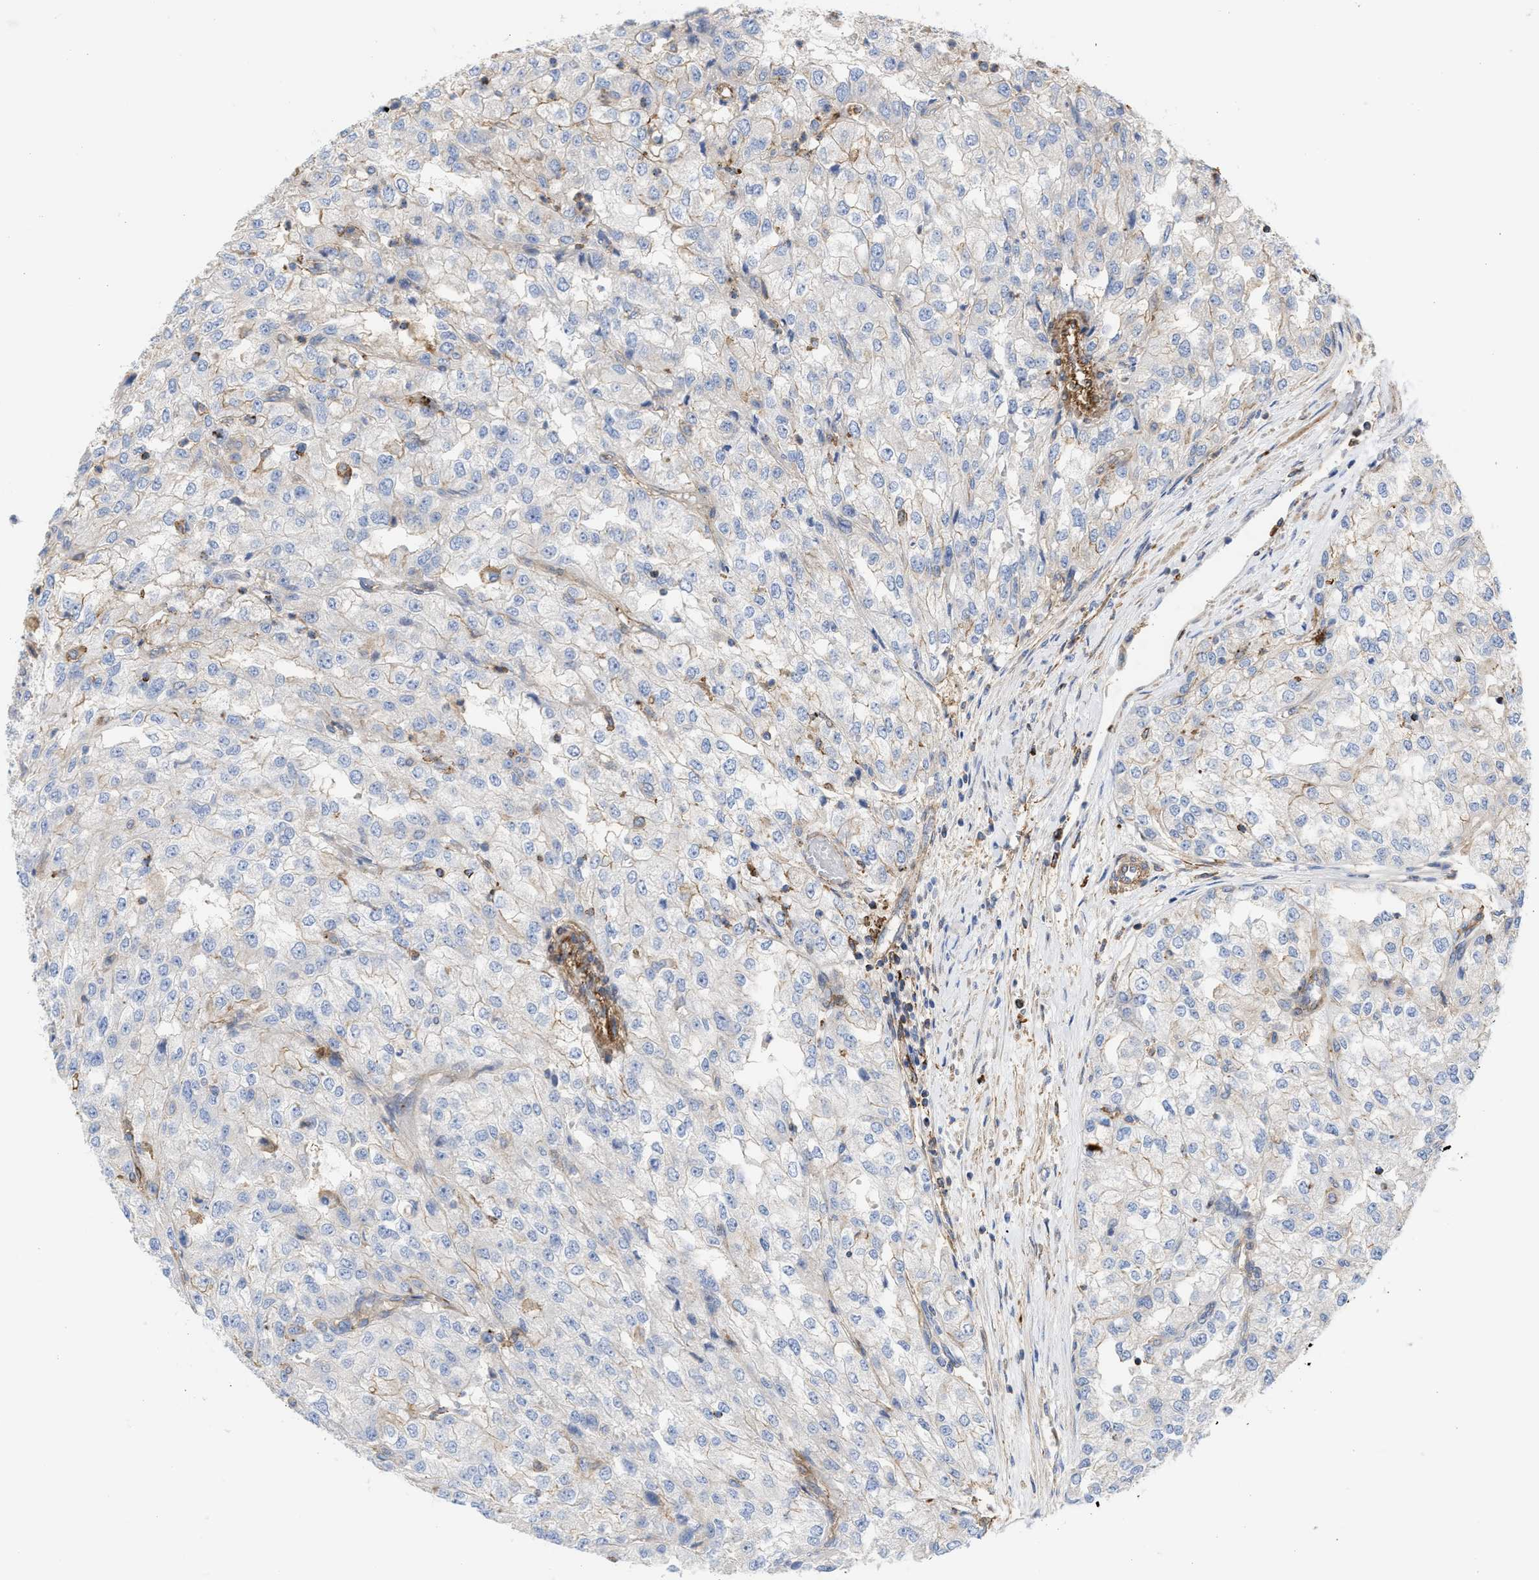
{"staining": {"intensity": "negative", "quantity": "none", "location": "none"}, "tissue": "renal cancer", "cell_type": "Tumor cells", "image_type": "cancer", "snomed": [{"axis": "morphology", "description": "Adenocarcinoma, NOS"}, {"axis": "topography", "description": "Kidney"}], "caption": "High magnification brightfield microscopy of renal cancer (adenocarcinoma) stained with DAB (brown) and counterstained with hematoxylin (blue): tumor cells show no significant positivity. Brightfield microscopy of IHC stained with DAB (3,3'-diaminobenzidine) (brown) and hematoxylin (blue), captured at high magnification.", "gene": "HS3ST5", "patient": {"sex": "female", "age": 54}}